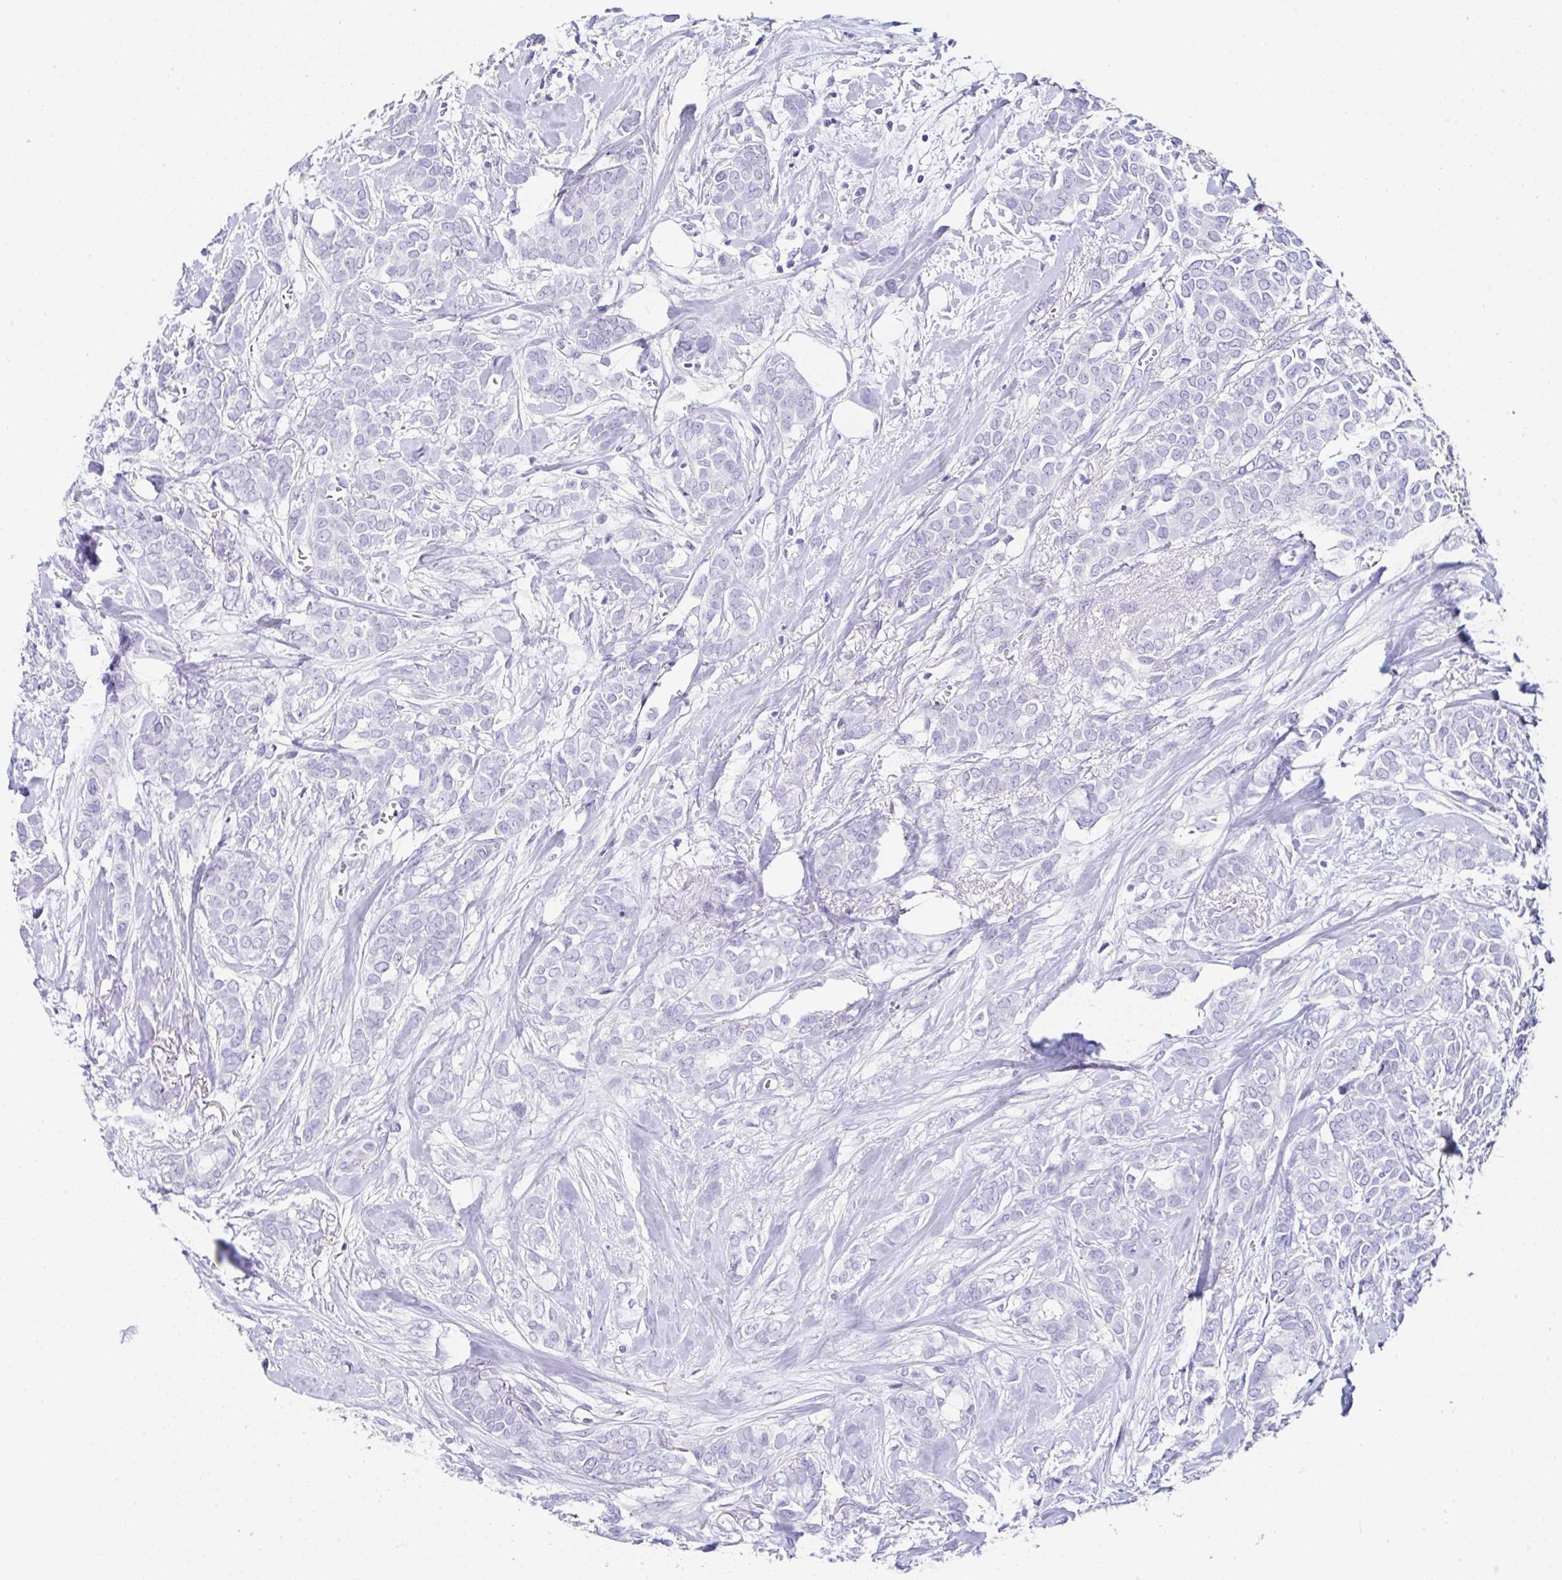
{"staining": {"intensity": "negative", "quantity": "none", "location": "none"}, "tissue": "breast cancer", "cell_type": "Tumor cells", "image_type": "cancer", "snomed": [{"axis": "morphology", "description": "Duct carcinoma"}, {"axis": "topography", "description": "Breast"}], "caption": "DAB (3,3'-diaminobenzidine) immunohistochemical staining of breast cancer (intraductal carcinoma) exhibits no significant expression in tumor cells. (Stains: DAB (3,3'-diaminobenzidine) IHC with hematoxylin counter stain, Microscopy: brightfield microscopy at high magnification).", "gene": "UGT3A1", "patient": {"sex": "female", "age": 84}}